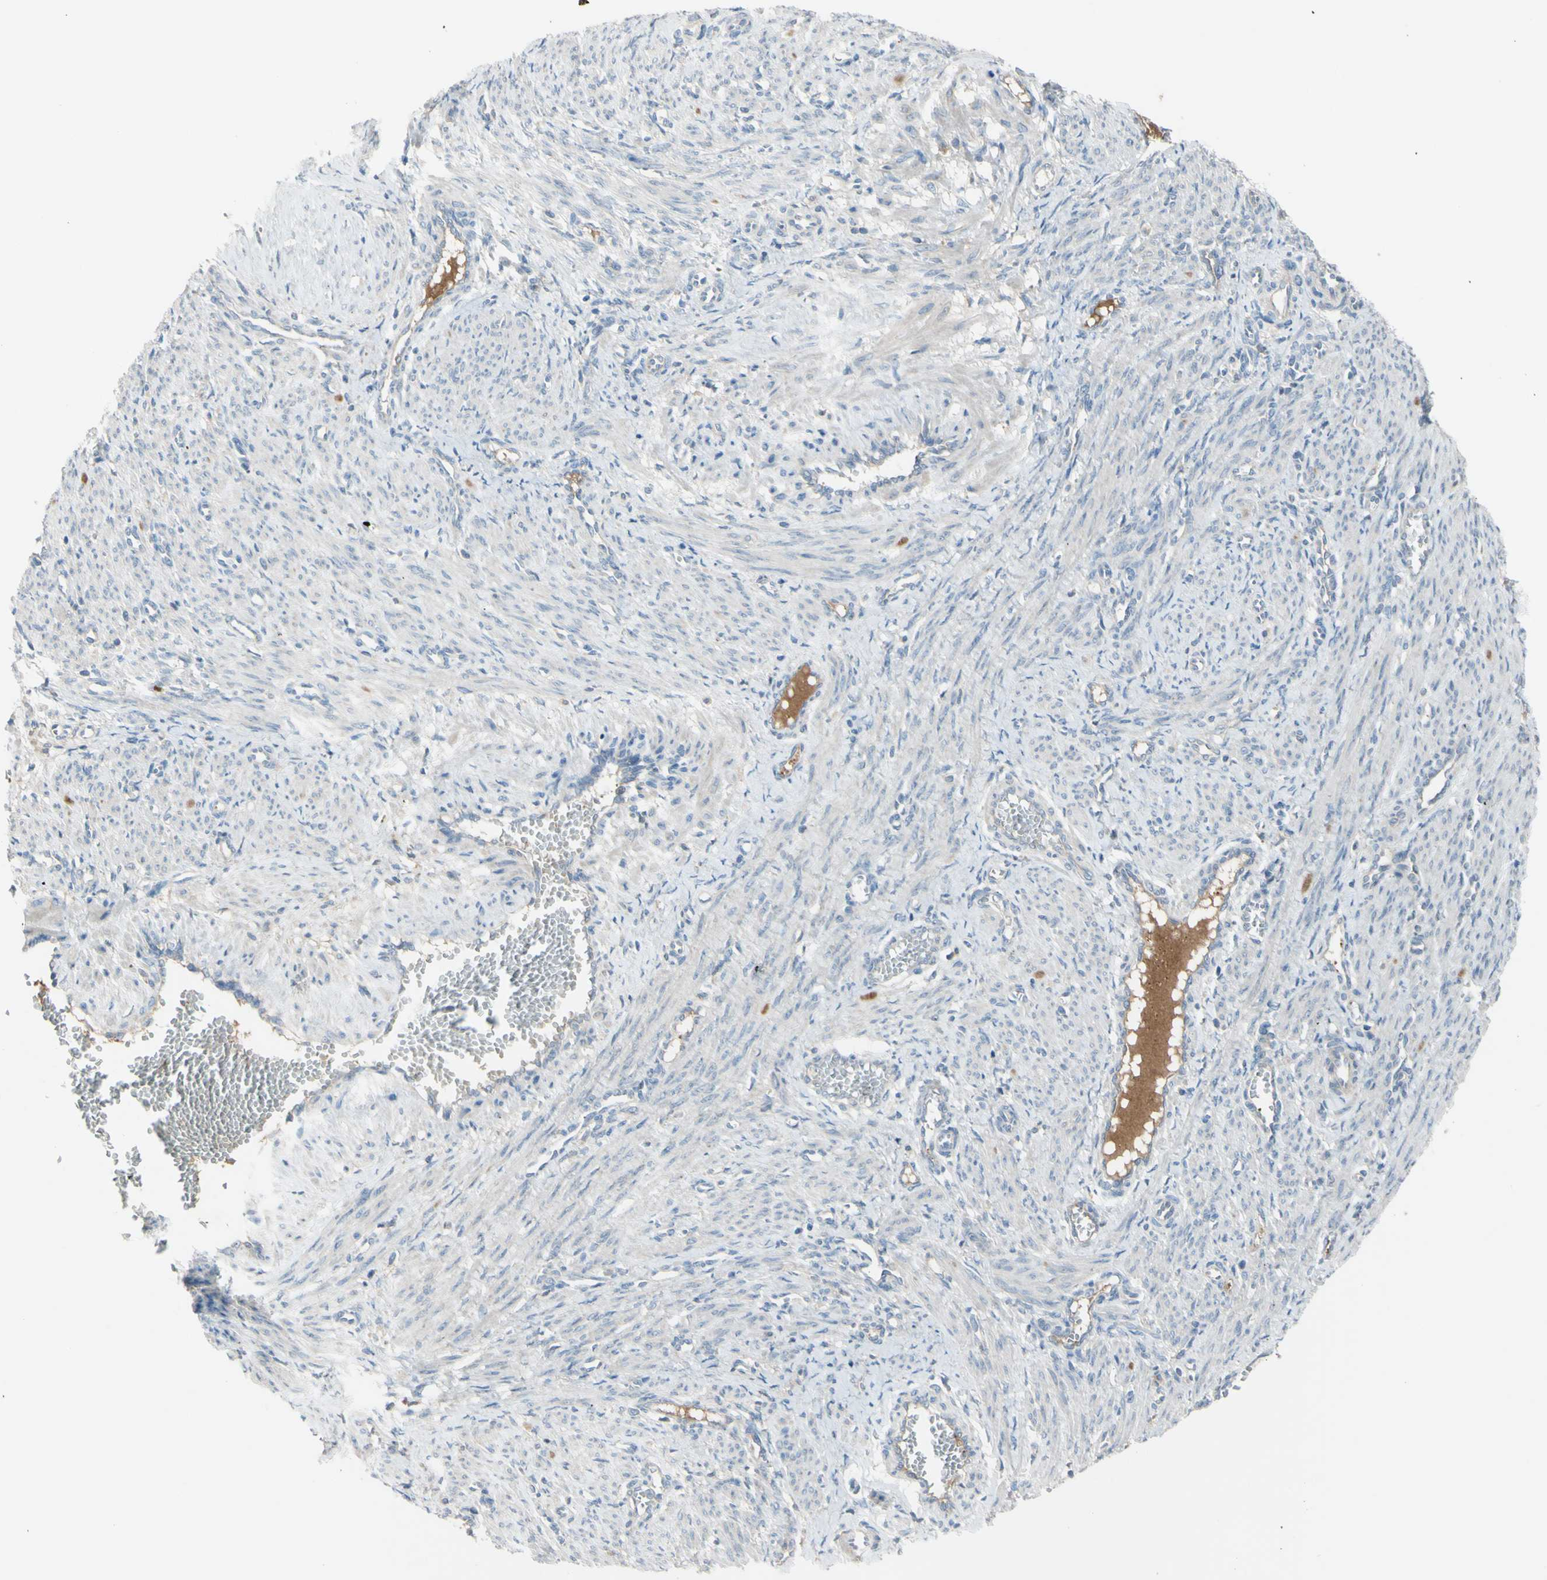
{"staining": {"intensity": "negative", "quantity": "none", "location": "none"}, "tissue": "smooth muscle", "cell_type": "Smooth muscle cells", "image_type": "normal", "snomed": [{"axis": "morphology", "description": "Normal tissue, NOS"}, {"axis": "topography", "description": "Endometrium"}], "caption": "Unremarkable smooth muscle was stained to show a protein in brown. There is no significant positivity in smooth muscle cells.", "gene": "ATRN", "patient": {"sex": "female", "age": 33}}